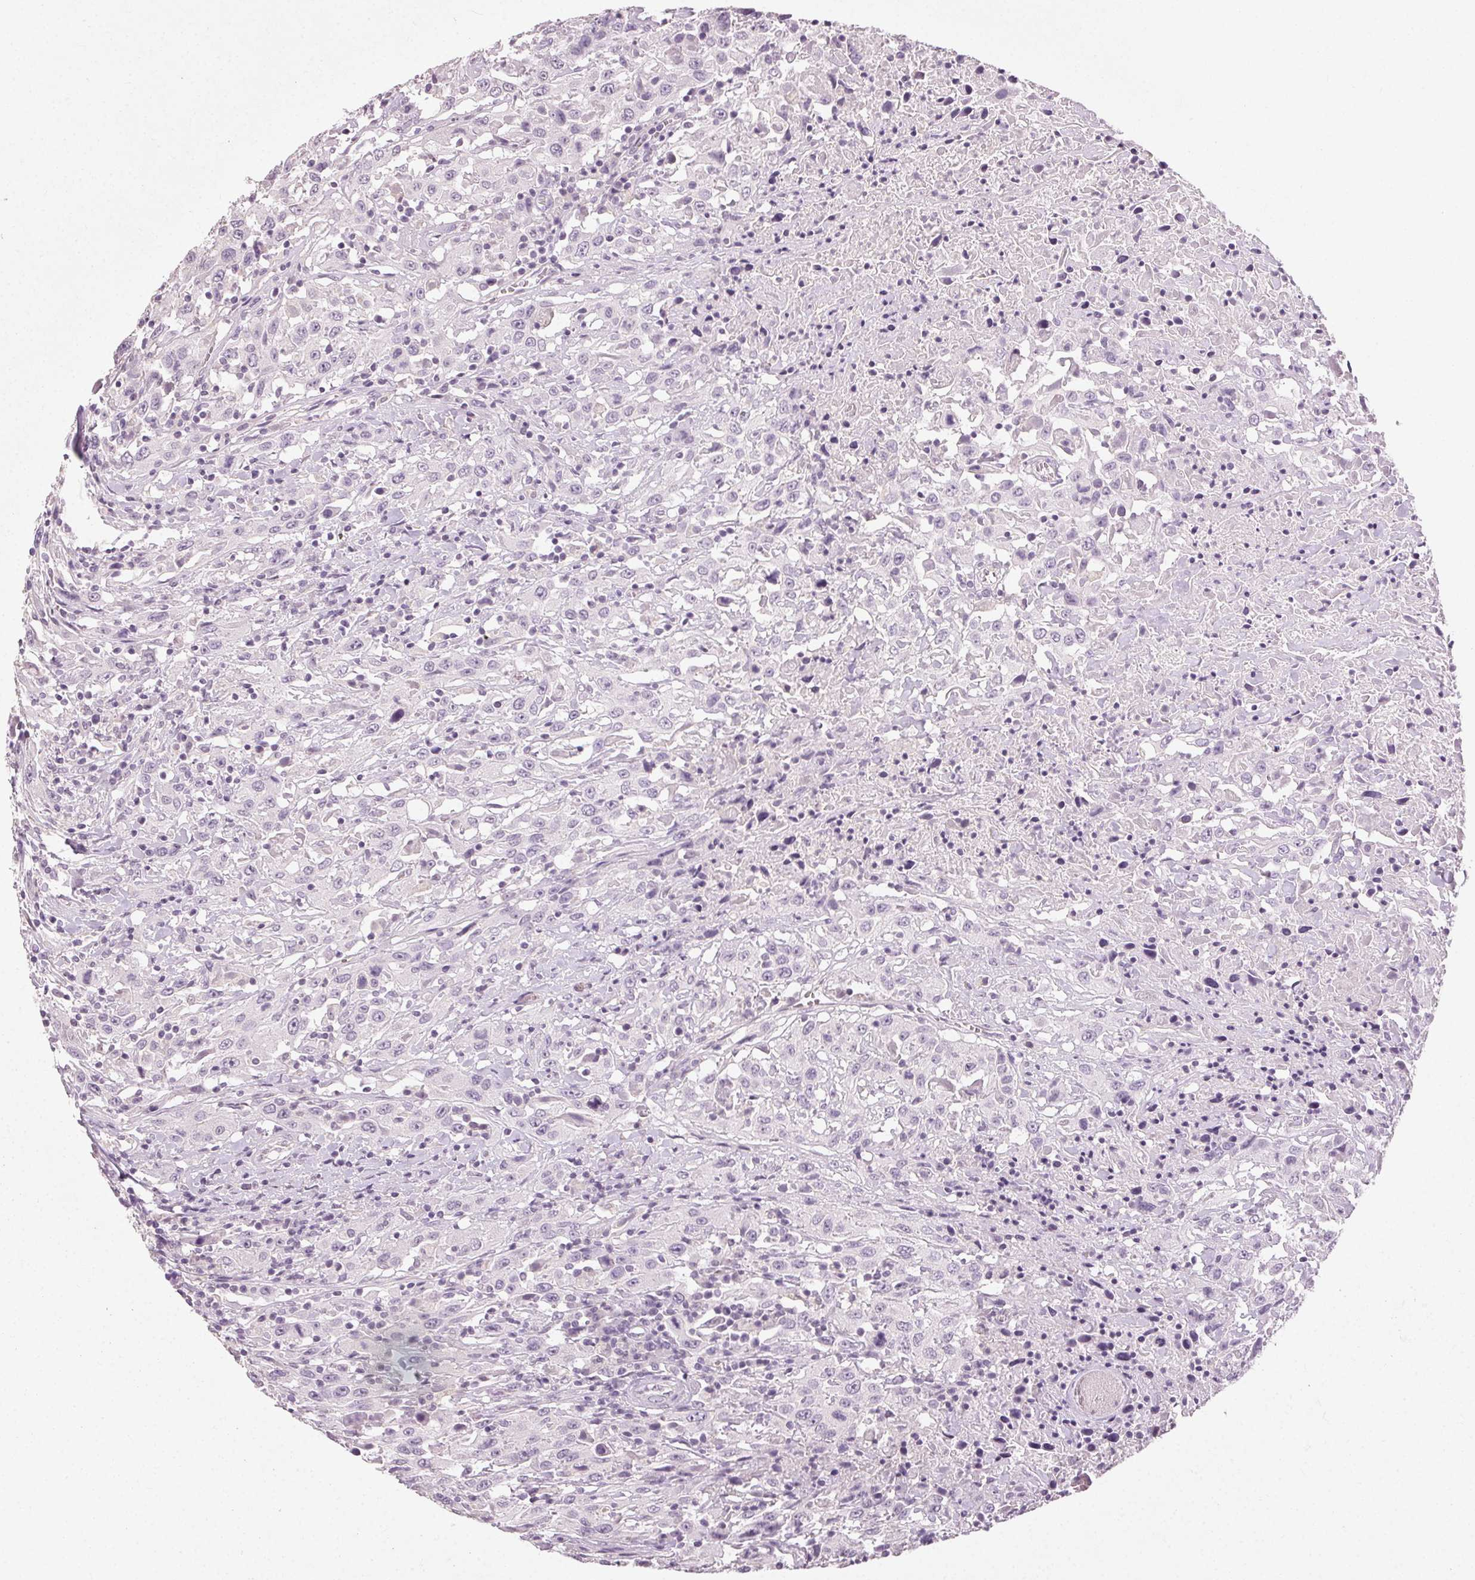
{"staining": {"intensity": "negative", "quantity": "none", "location": "none"}, "tissue": "urothelial cancer", "cell_type": "Tumor cells", "image_type": "cancer", "snomed": [{"axis": "morphology", "description": "Urothelial carcinoma, High grade"}, {"axis": "topography", "description": "Urinary bladder"}], "caption": "Immunohistochemistry image of neoplastic tissue: human urothelial cancer stained with DAB (3,3'-diaminobenzidine) exhibits no significant protein expression in tumor cells.", "gene": "CLTRN", "patient": {"sex": "male", "age": 61}}